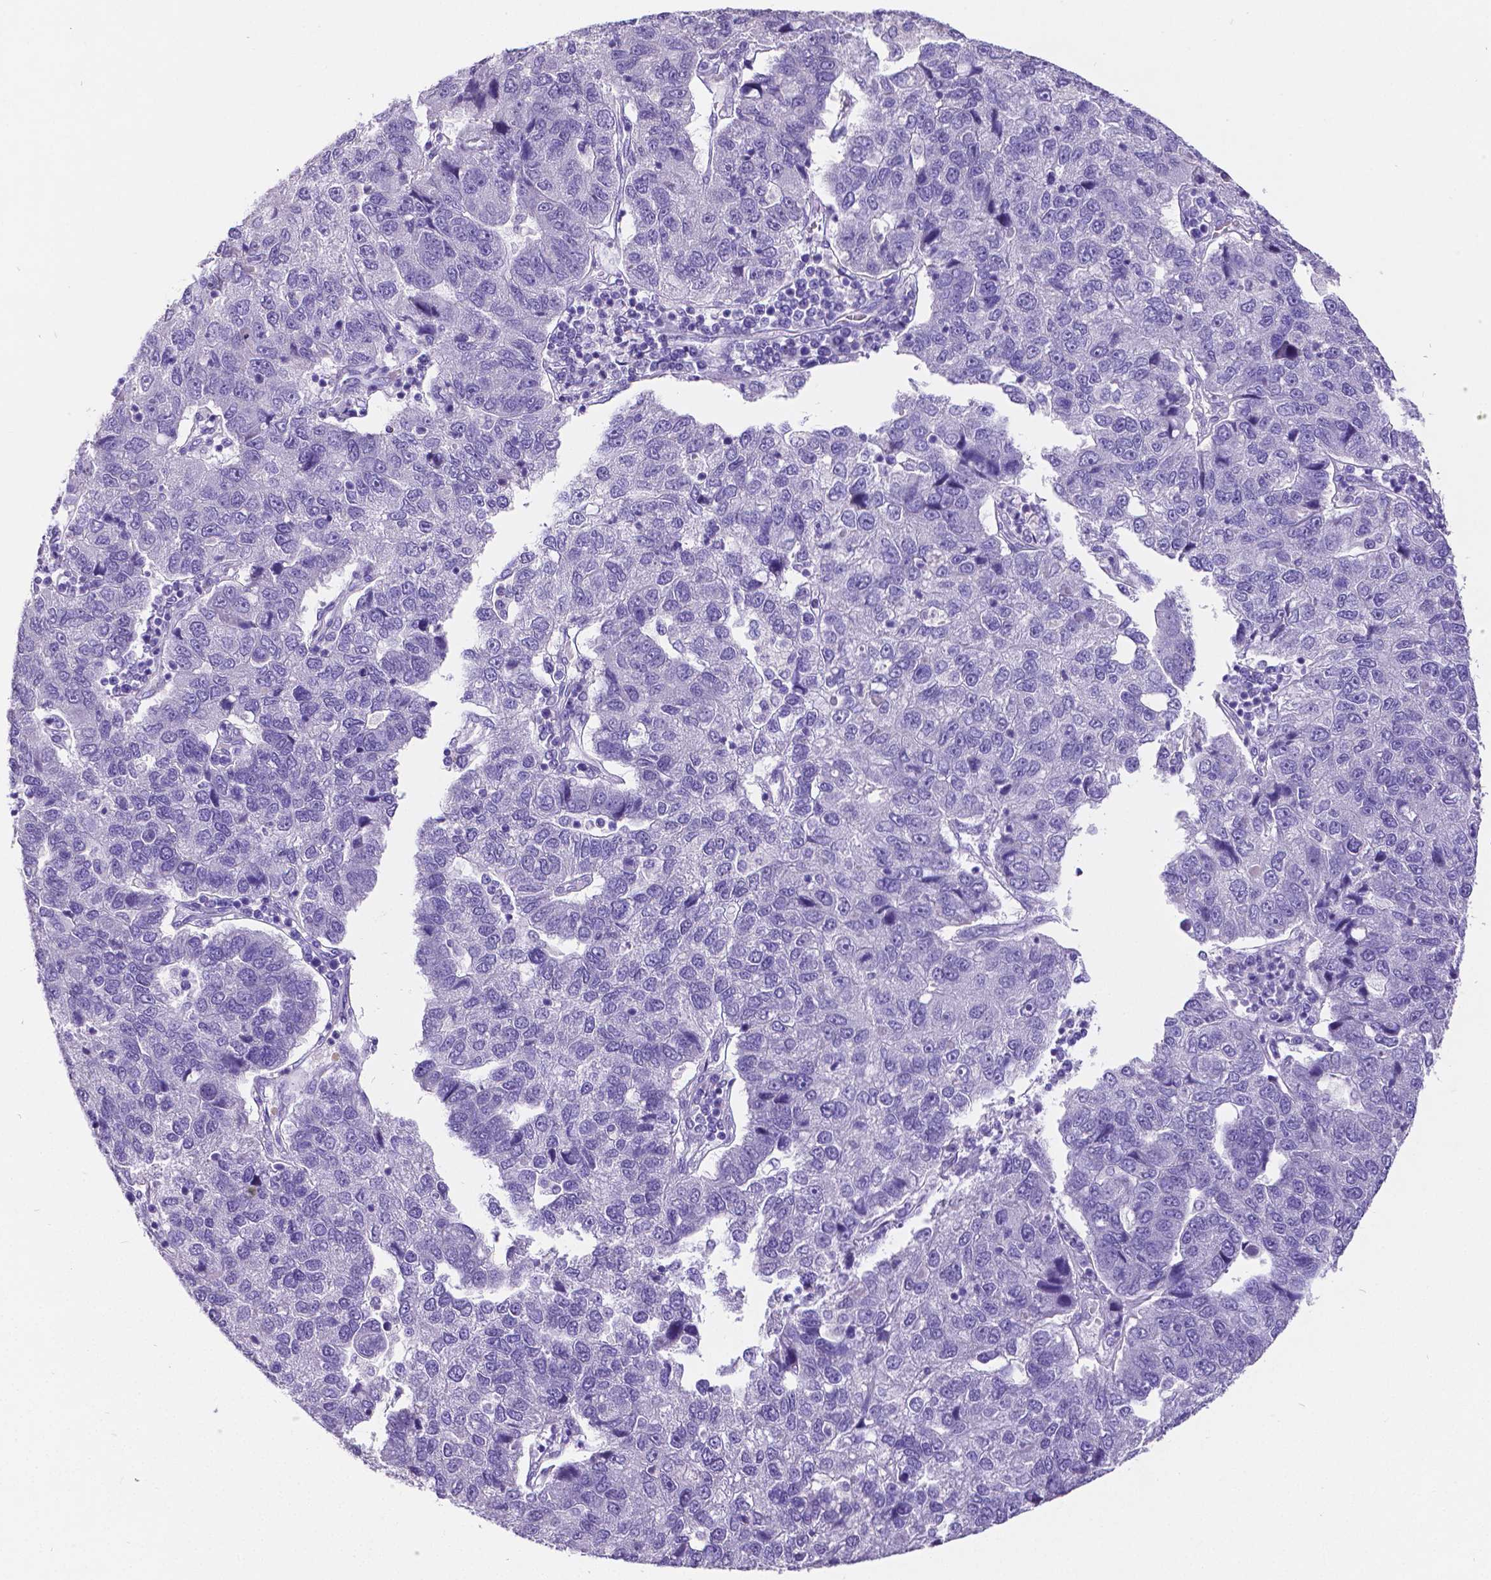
{"staining": {"intensity": "negative", "quantity": "none", "location": "none"}, "tissue": "pancreatic cancer", "cell_type": "Tumor cells", "image_type": "cancer", "snomed": [{"axis": "morphology", "description": "Adenocarcinoma, NOS"}, {"axis": "topography", "description": "Pancreas"}], "caption": "Tumor cells show no significant protein positivity in adenocarcinoma (pancreatic).", "gene": "SATB2", "patient": {"sex": "female", "age": 61}}